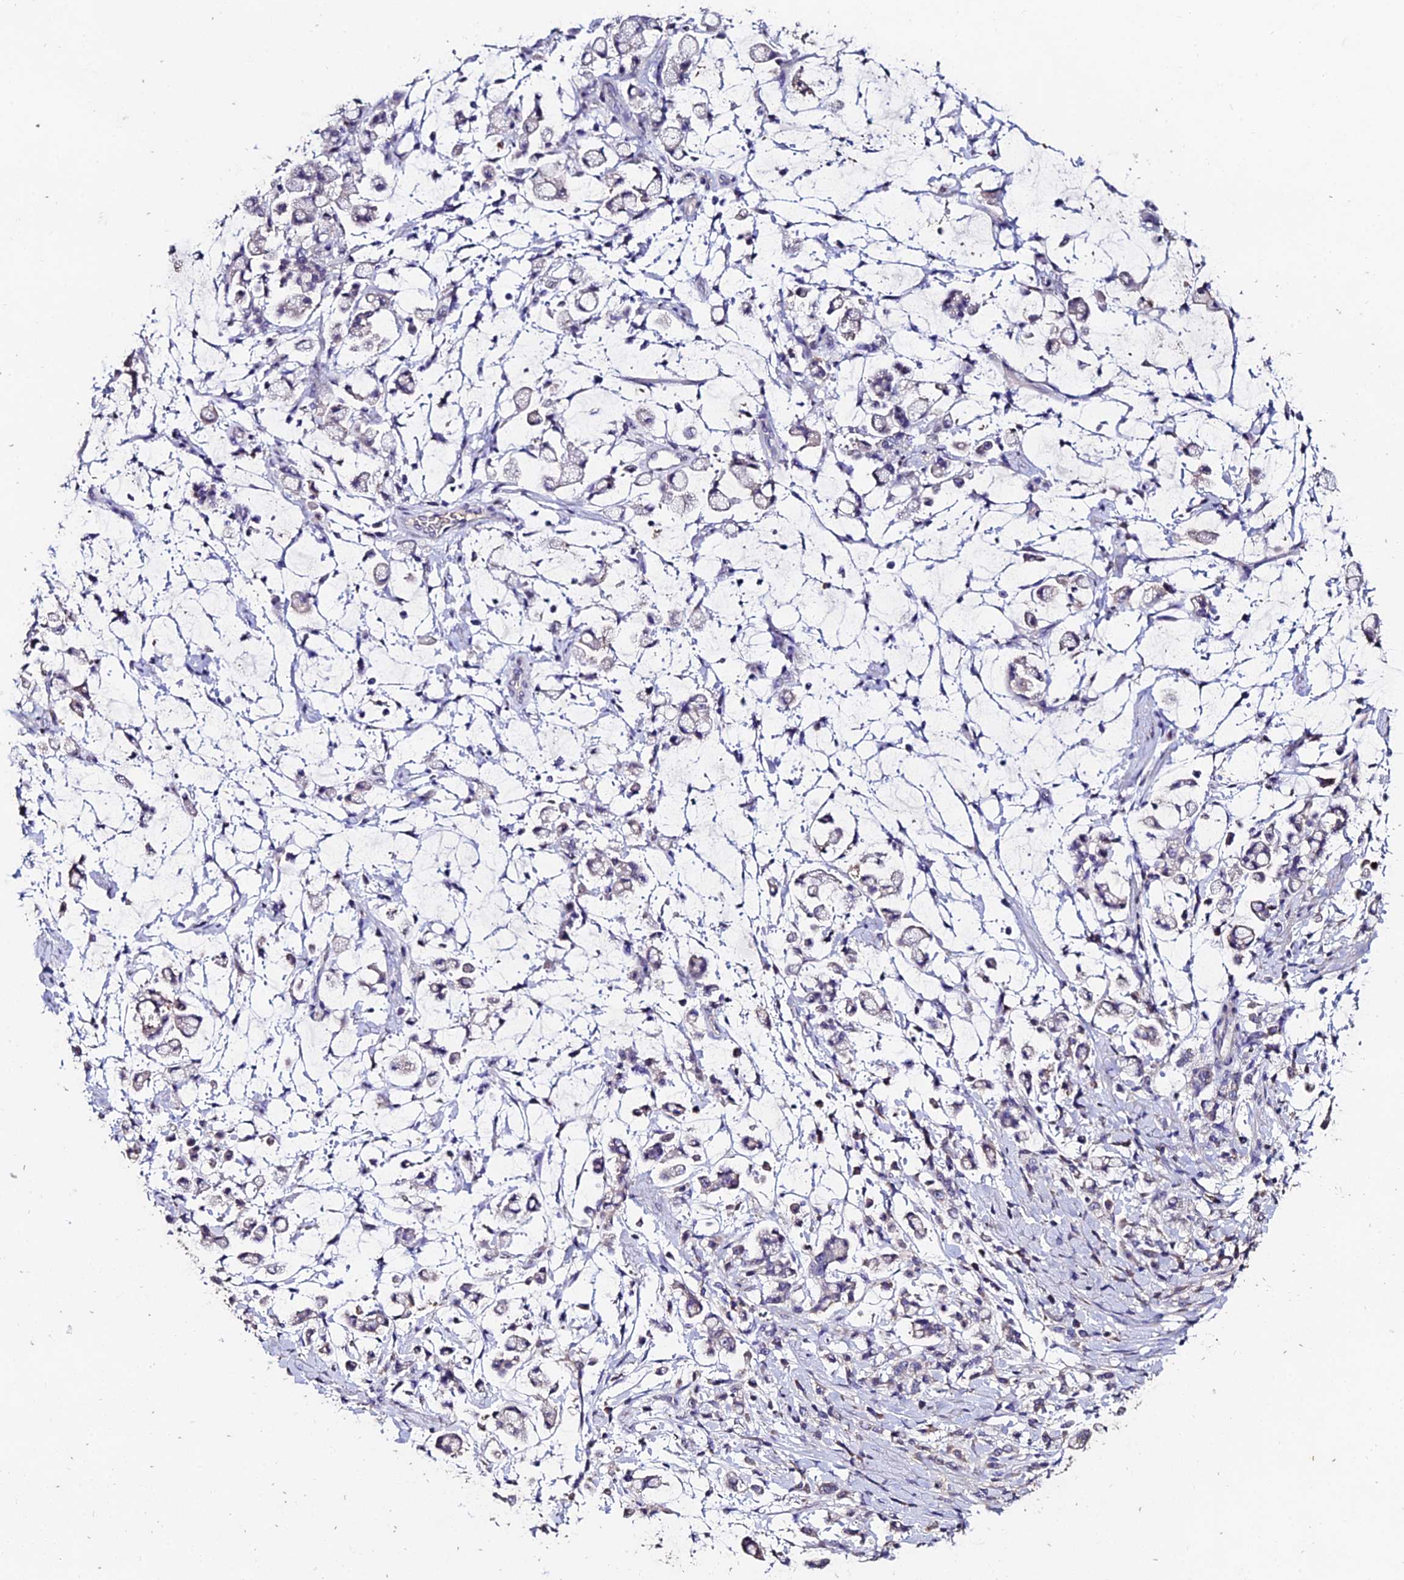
{"staining": {"intensity": "negative", "quantity": "none", "location": "none"}, "tissue": "stomach cancer", "cell_type": "Tumor cells", "image_type": "cancer", "snomed": [{"axis": "morphology", "description": "Adenocarcinoma, NOS"}, {"axis": "topography", "description": "Stomach"}], "caption": "This is a histopathology image of immunohistochemistry staining of stomach adenocarcinoma, which shows no positivity in tumor cells. (DAB (3,3'-diaminobenzidine) immunohistochemistry visualized using brightfield microscopy, high magnification).", "gene": "ESRRG", "patient": {"sex": "female", "age": 60}}